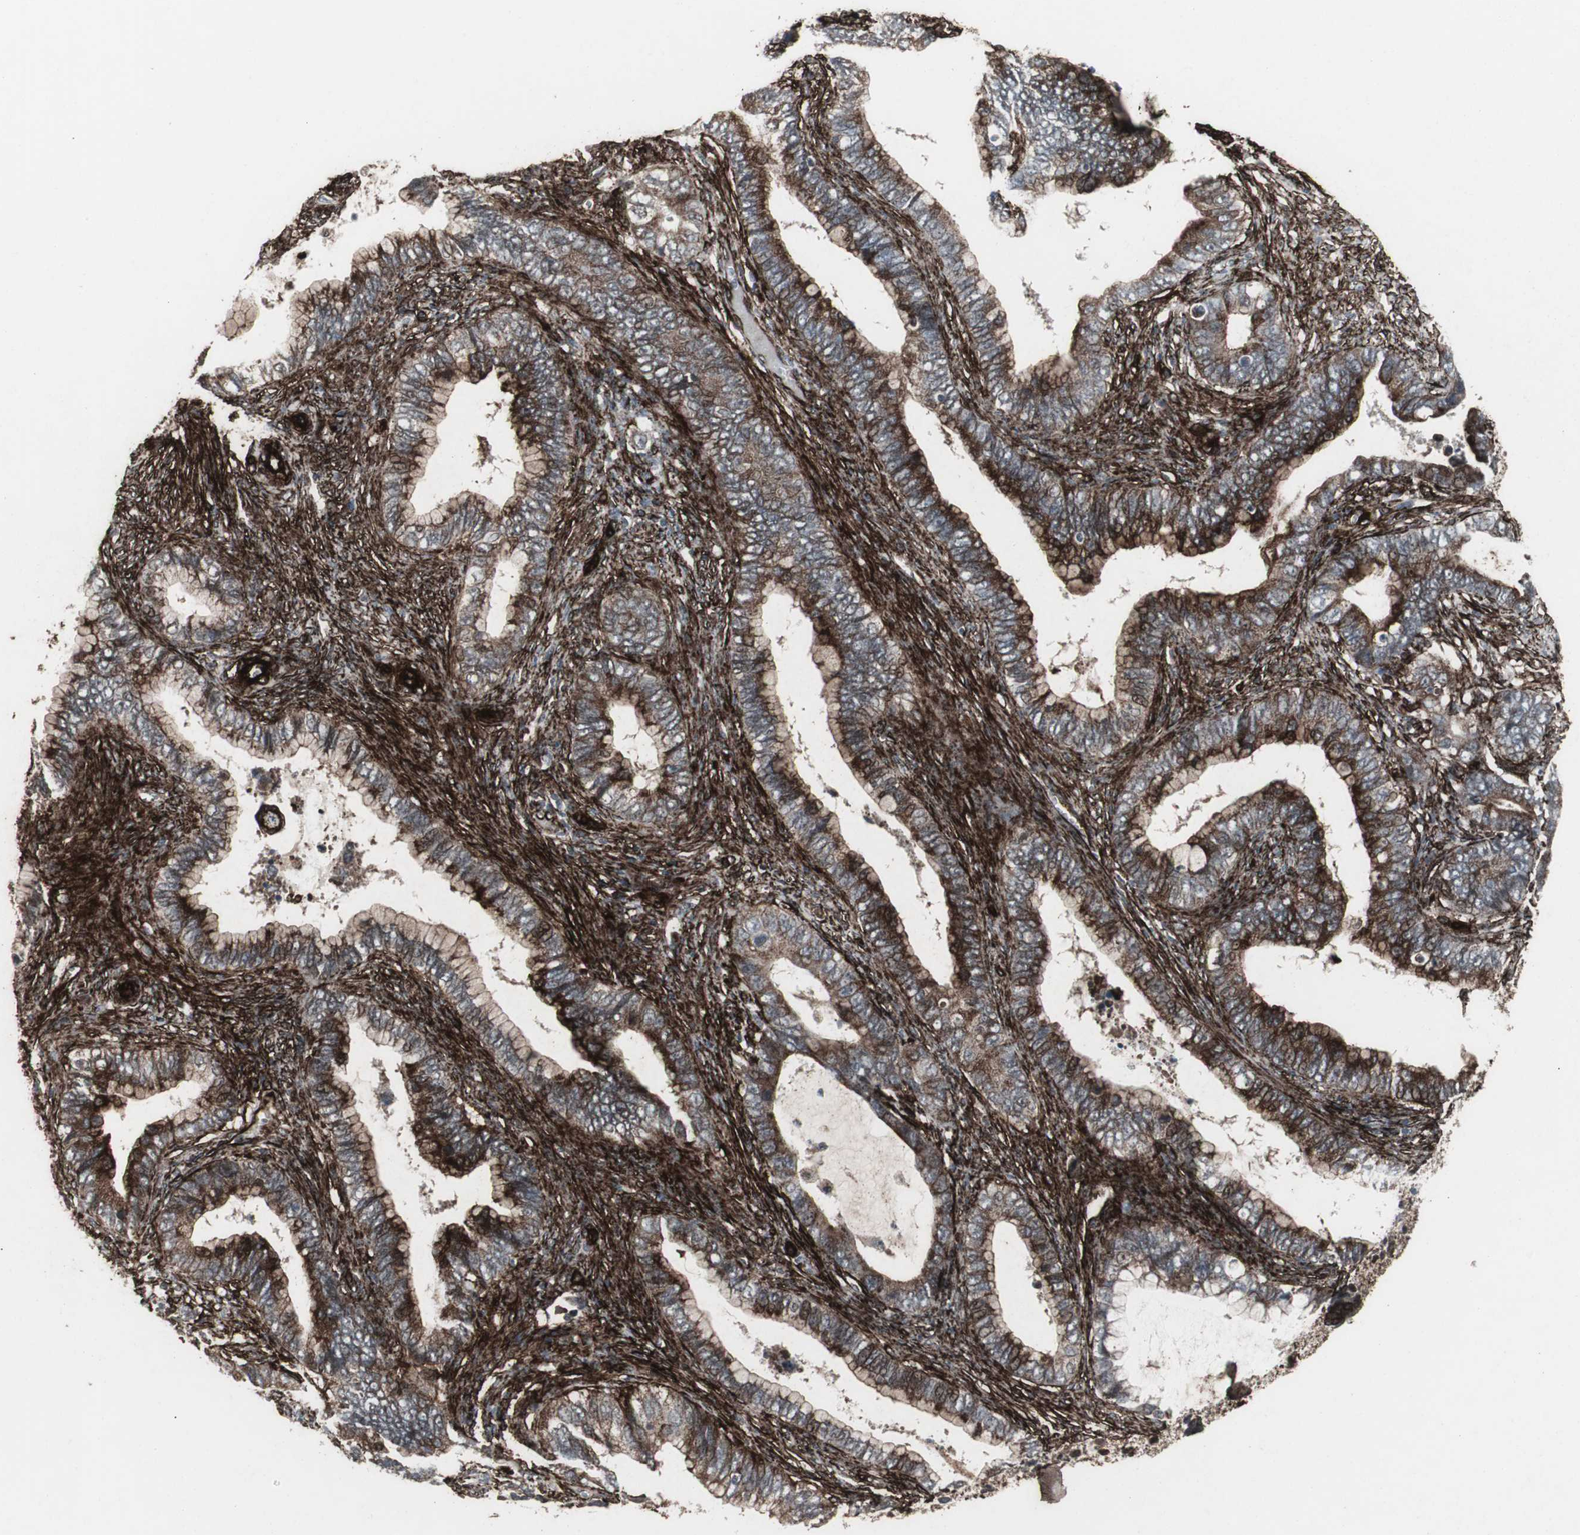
{"staining": {"intensity": "moderate", "quantity": ">75%", "location": "cytoplasmic/membranous"}, "tissue": "cervical cancer", "cell_type": "Tumor cells", "image_type": "cancer", "snomed": [{"axis": "morphology", "description": "Adenocarcinoma, NOS"}, {"axis": "topography", "description": "Cervix"}], "caption": "Cervical cancer stained with DAB immunohistochemistry shows medium levels of moderate cytoplasmic/membranous expression in approximately >75% of tumor cells. The staining was performed using DAB (3,3'-diaminobenzidine), with brown indicating positive protein expression. Nuclei are stained blue with hematoxylin.", "gene": "PDGFA", "patient": {"sex": "female", "age": 44}}